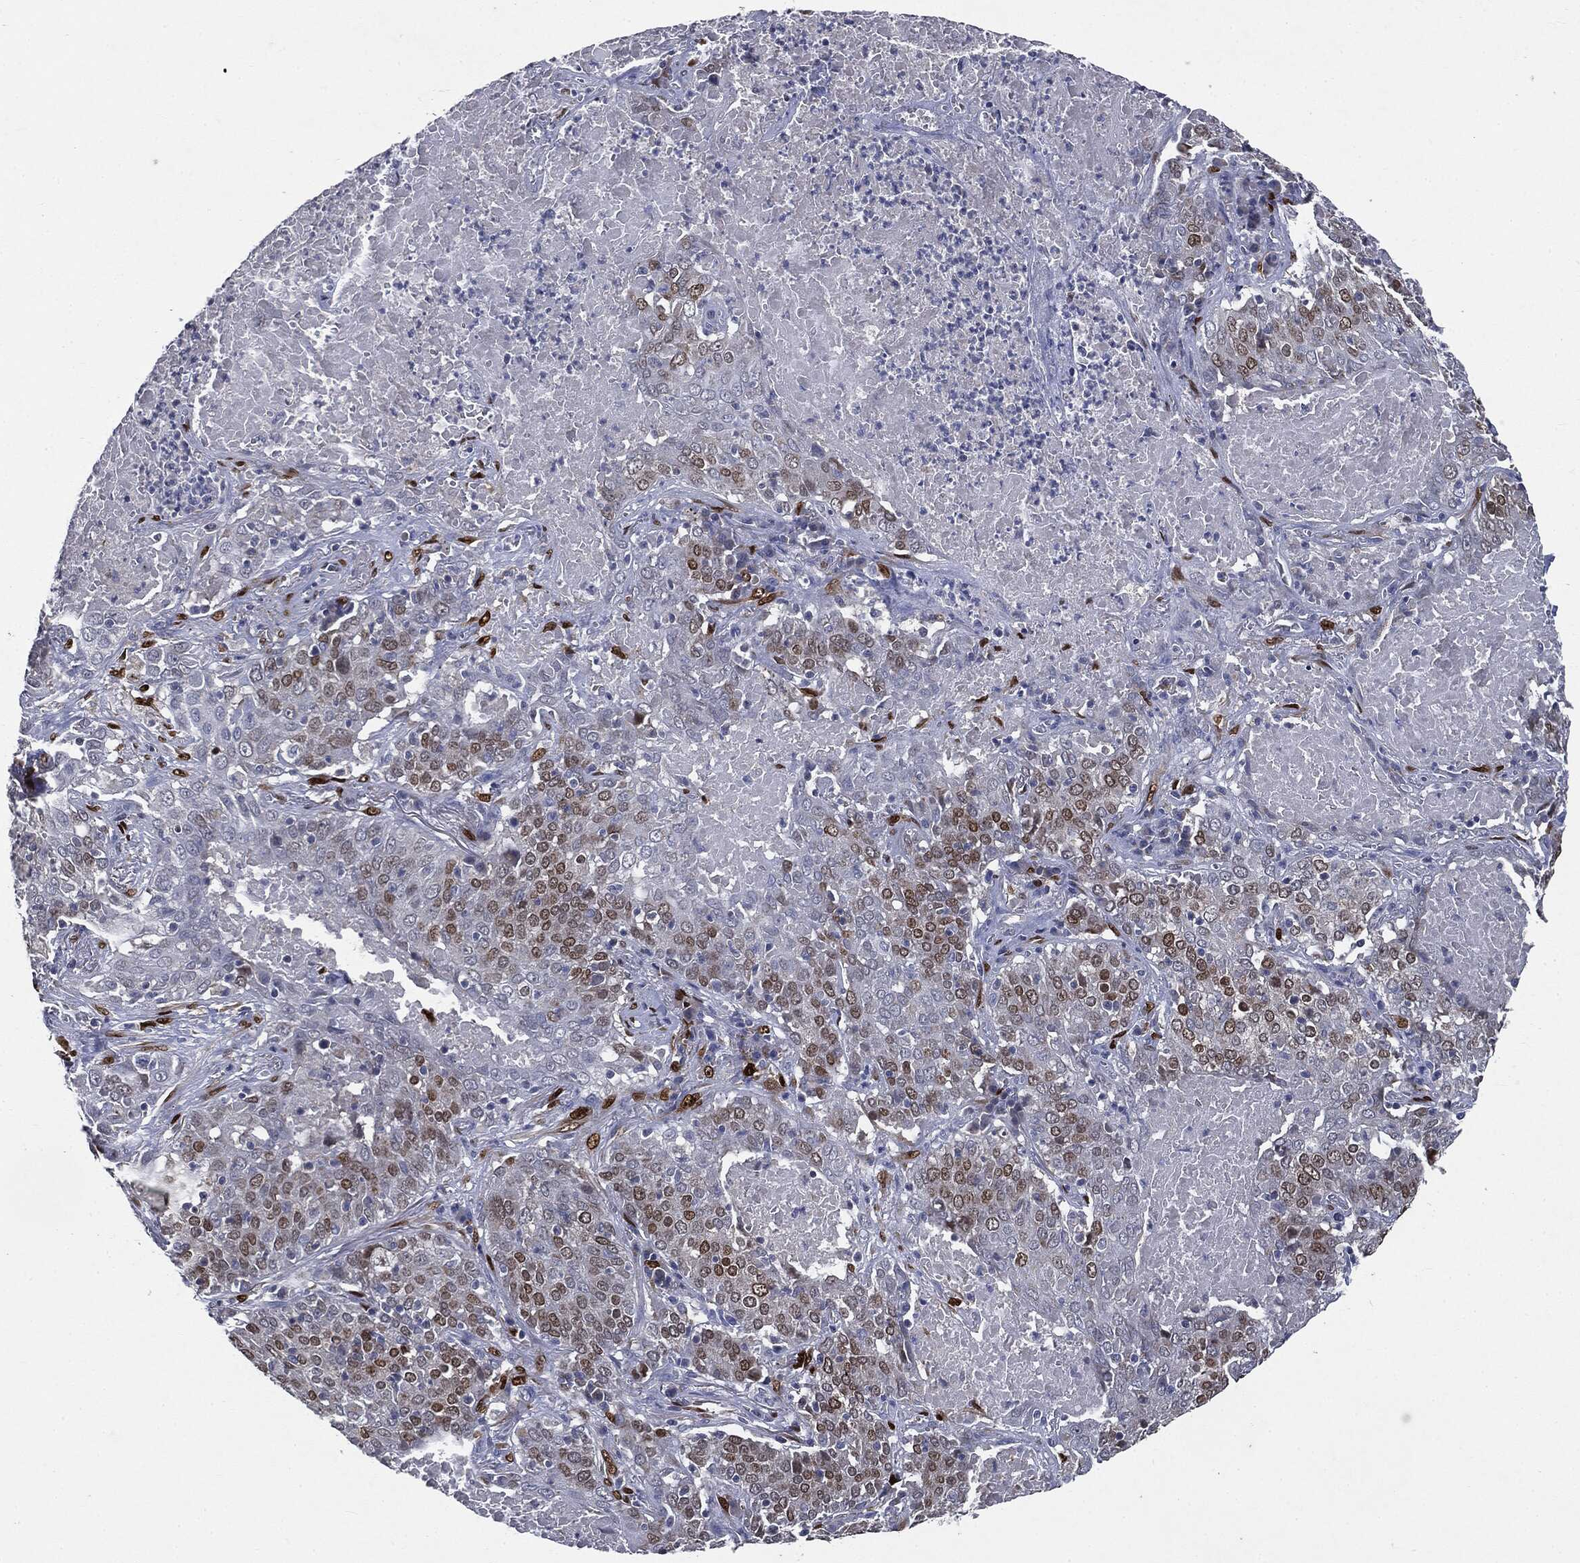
{"staining": {"intensity": "moderate", "quantity": "<25%", "location": "nuclear"}, "tissue": "lung cancer", "cell_type": "Tumor cells", "image_type": "cancer", "snomed": [{"axis": "morphology", "description": "Squamous cell carcinoma, NOS"}, {"axis": "topography", "description": "Lung"}], "caption": "Lung cancer stained with DAB (3,3'-diaminobenzidine) immunohistochemistry (IHC) exhibits low levels of moderate nuclear expression in about <25% of tumor cells.", "gene": "CASD1", "patient": {"sex": "male", "age": 82}}